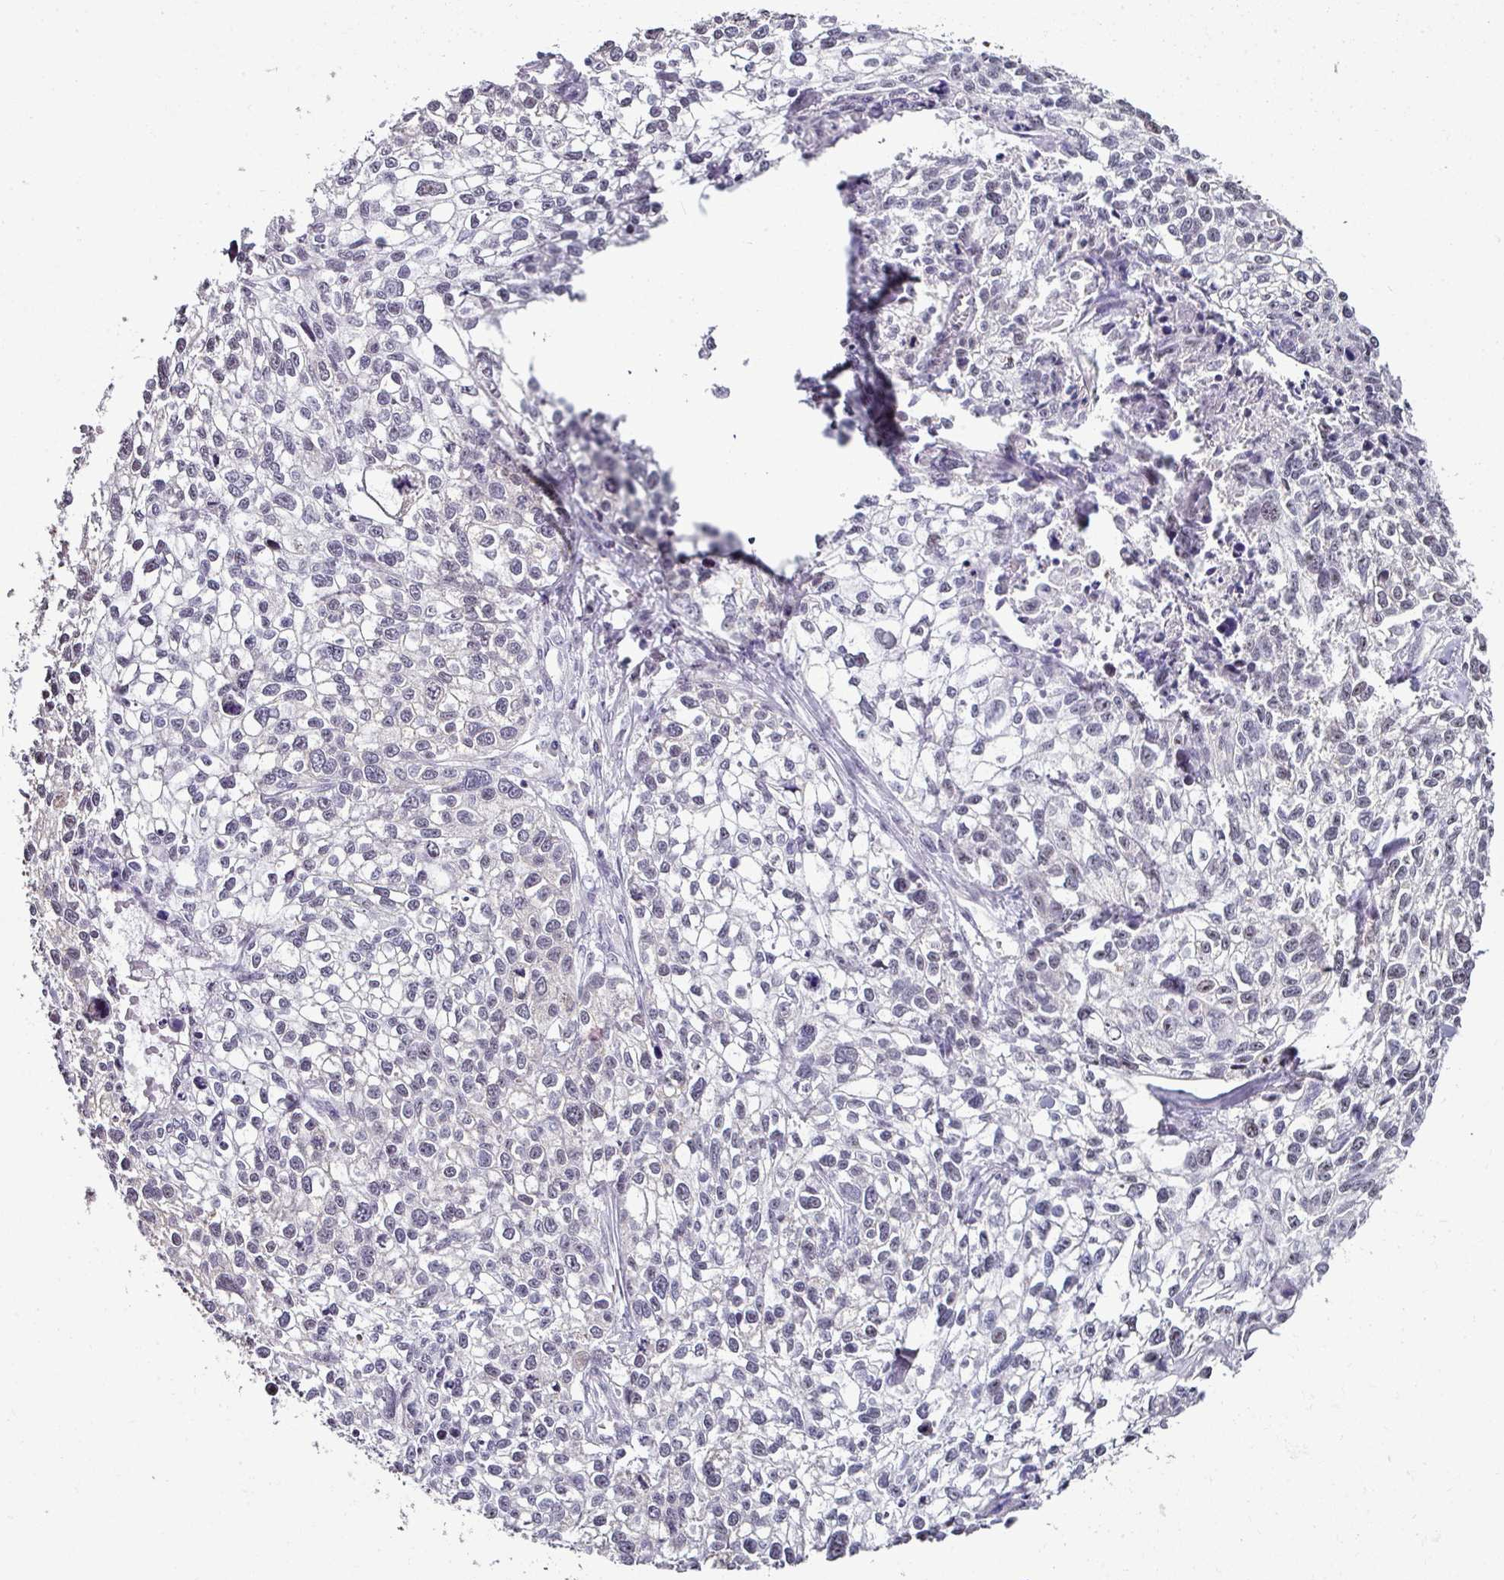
{"staining": {"intensity": "moderate", "quantity": "<25%", "location": "cytoplasmic/membranous"}, "tissue": "lung cancer", "cell_type": "Tumor cells", "image_type": "cancer", "snomed": [{"axis": "morphology", "description": "Squamous cell carcinoma, NOS"}, {"axis": "topography", "description": "Lung"}], "caption": "The micrograph displays a brown stain indicating the presence of a protein in the cytoplasmic/membranous of tumor cells in lung cancer. The staining was performed using DAB to visualize the protein expression in brown, while the nuclei were stained in blue with hematoxylin (Magnification: 20x).", "gene": "NACC2", "patient": {"sex": "male", "age": 74}}